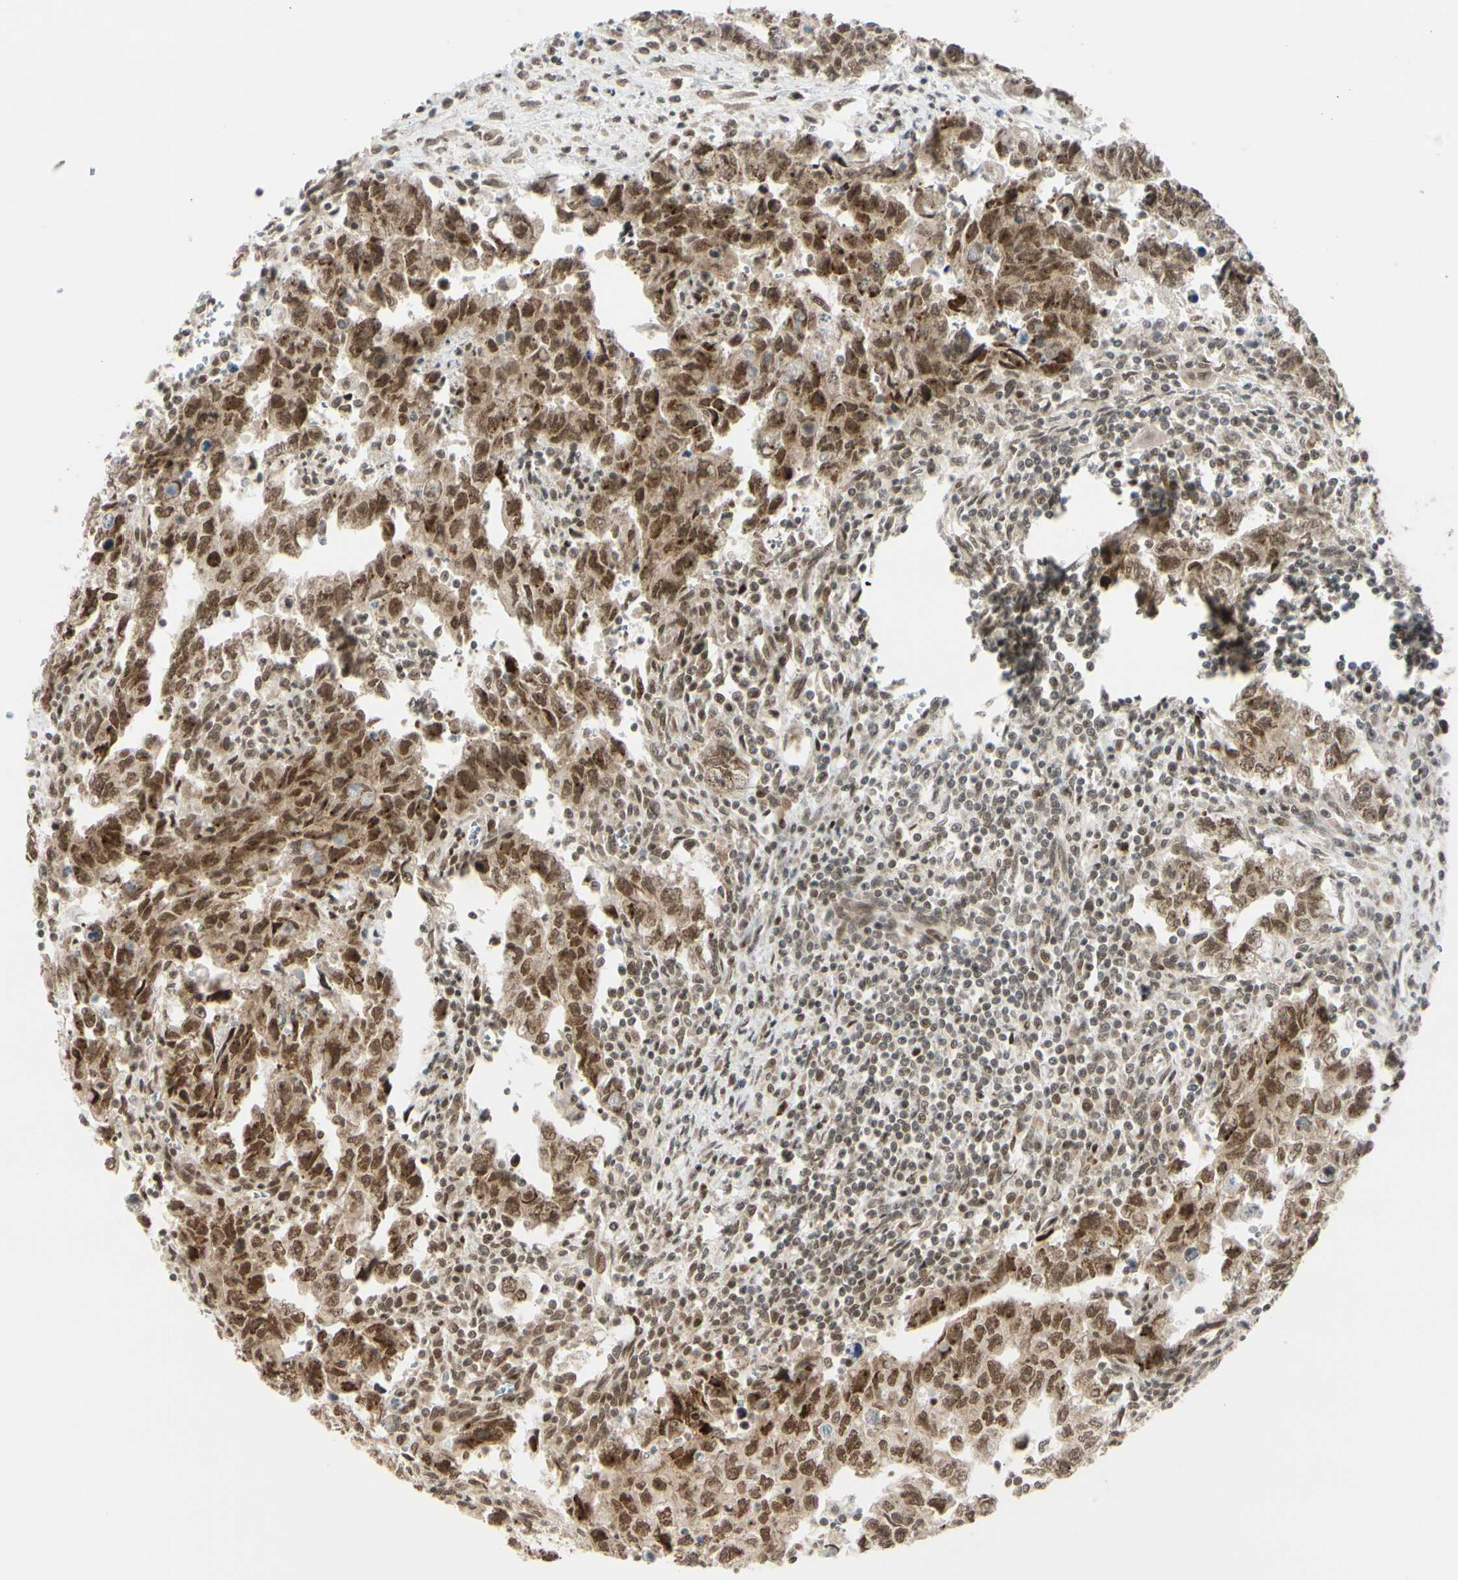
{"staining": {"intensity": "moderate", "quantity": ">75%", "location": "cytoplasmic/membranous,nuclear"}, "tissue": "testis cancer", "cell_type": "Tumor cells", "image_type": "cancer", "snomed": [{"axis": "morphology", "description": "Carcinoma, Embryonal, NOS"}, {"axis": "topography", "description": "Testis"}], "caption": "Tumor cells display medium levels of moderate cytoplasmic/membranous and nuclear positivity in approximately >75% of cells in human embryonal carcinoma (testis).", "gene": "BRMS1", "patient": {"sex": "male", "age": 28}}